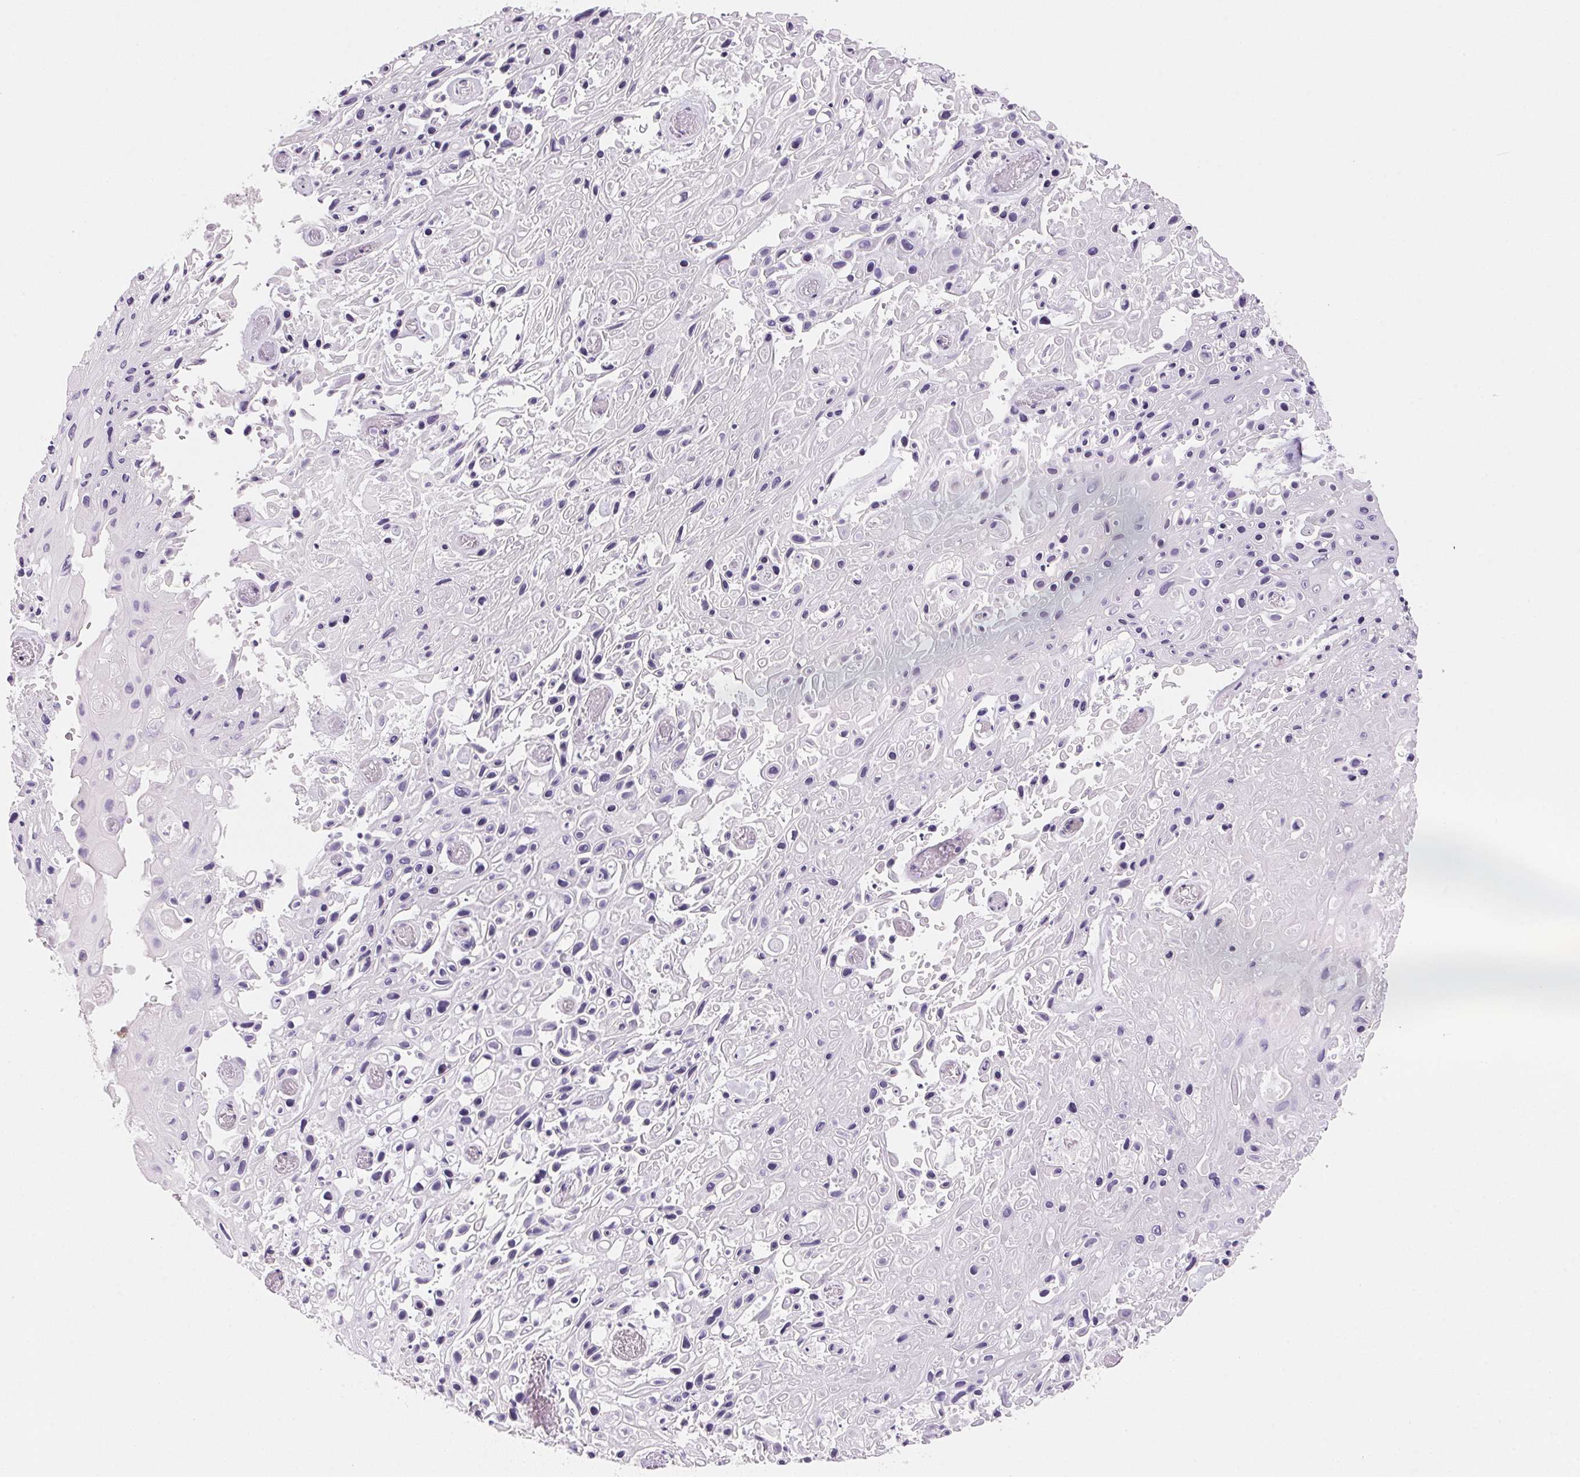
{"staining": {"intensity": "negative", "quantity": "none", "location": "none"}, "tissue": "skin cancer", "cell_type": "Tumor cells", "image_type": "cancer", "snomed": [{"axis": "morphology", "description": "Squamous cell carcinoma, NOS"}, {"axis": "topography", "description": "Skin"}], "caption": "Immunohistochemistry image of skin cancer stained for a protein (brown), which exhibits no expression in tumor cells.", "gene": "GIPC2", "patient": {"sex": "male", "age": 82}}